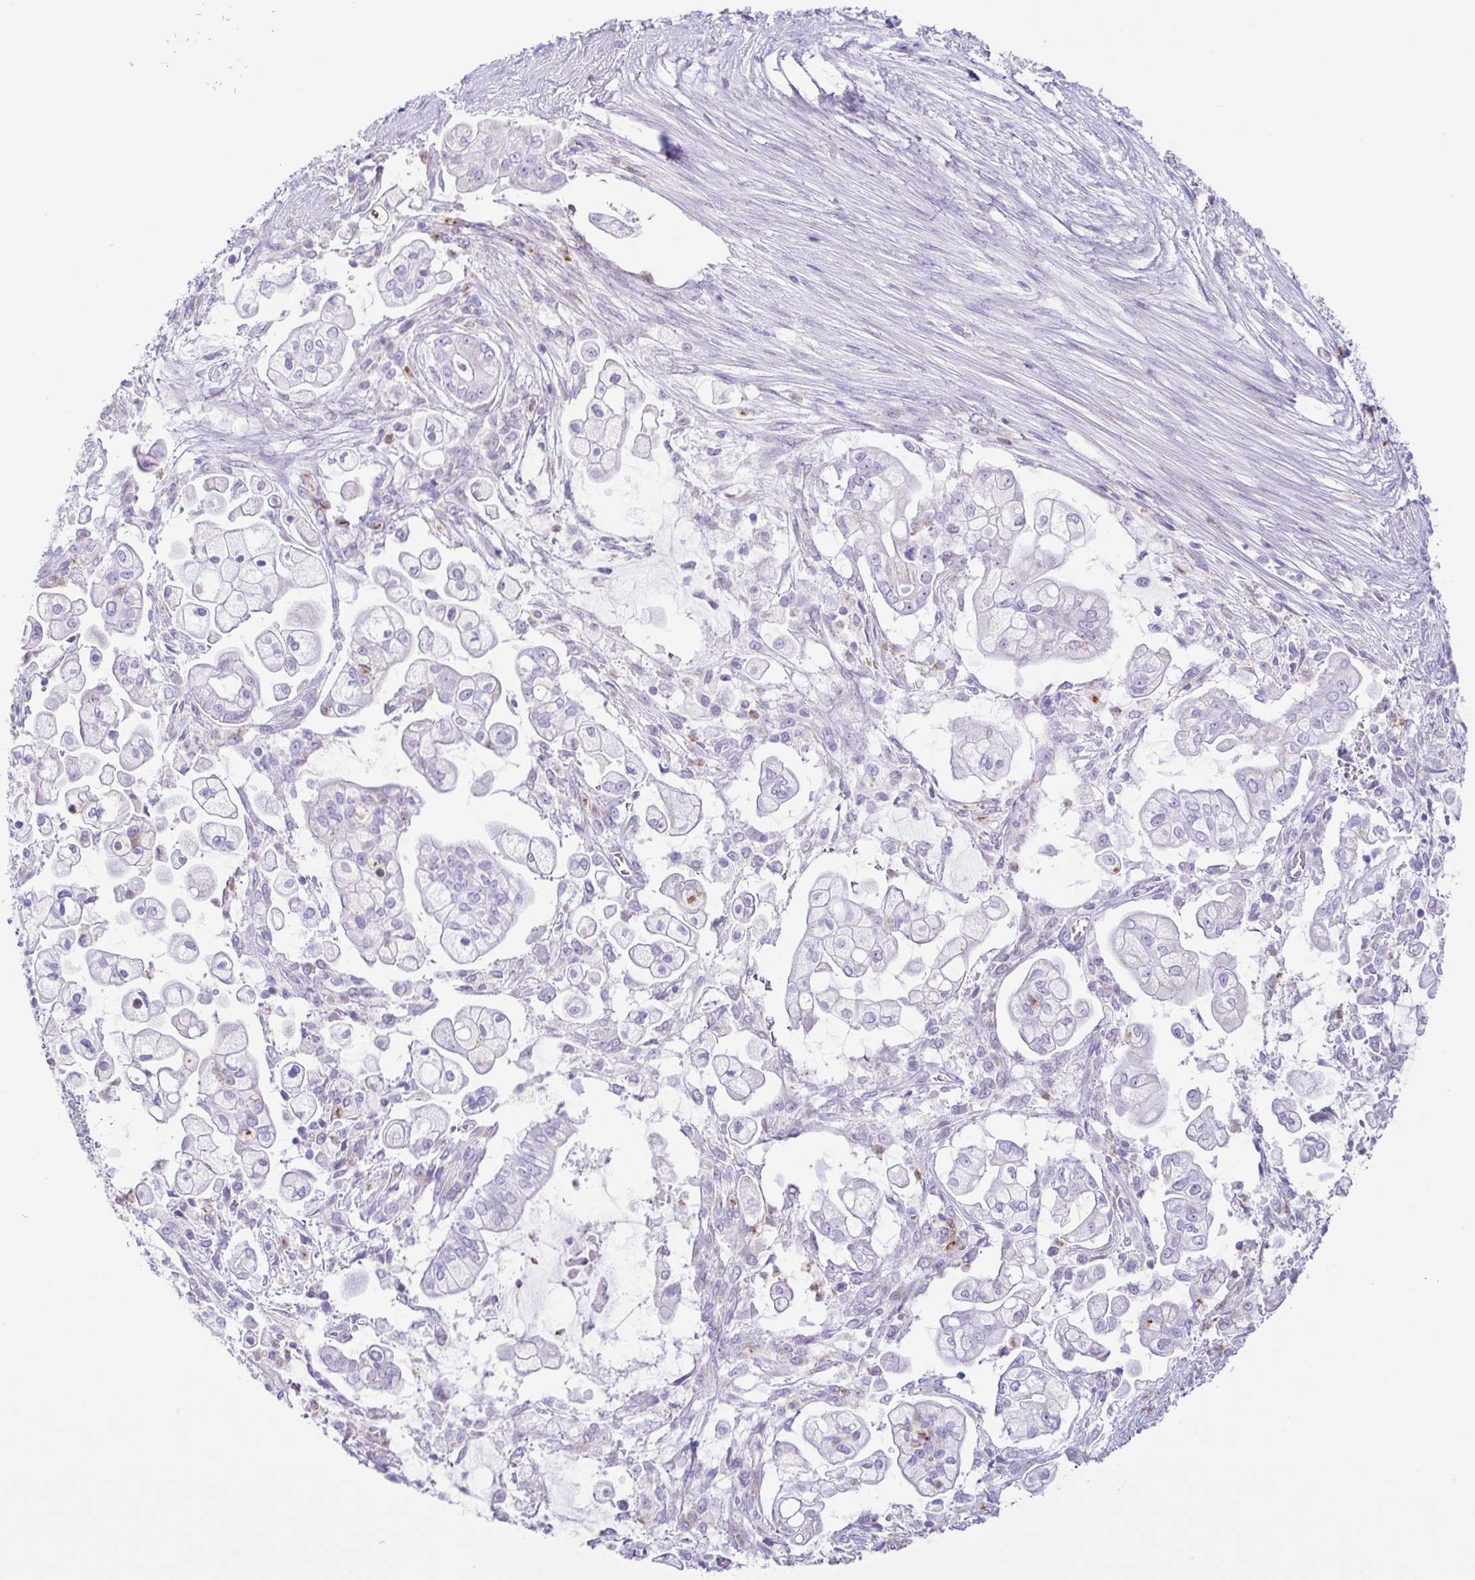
{"staining": {"intensity": "negative", "quantity": "none", "location": "none"}, "tissue": "pancreatic cancer", "cell_type": "Tumor cells", "image_type": "cancer", "snomed": [{"axis": "morphology", "description": "Adenocarcinoma, NOS"}, {"axis": "topography", "description": "Pancreas"}], "caption": "Image shows no significant protein positivity in tumor cells of pancreatic cancer (adenocarcinoma). (Immunohistochemistry (ihc), brightfield microscopy, high magnification).", "gene": "AZU1", "patient": {"sex": "female", "age": 69}}